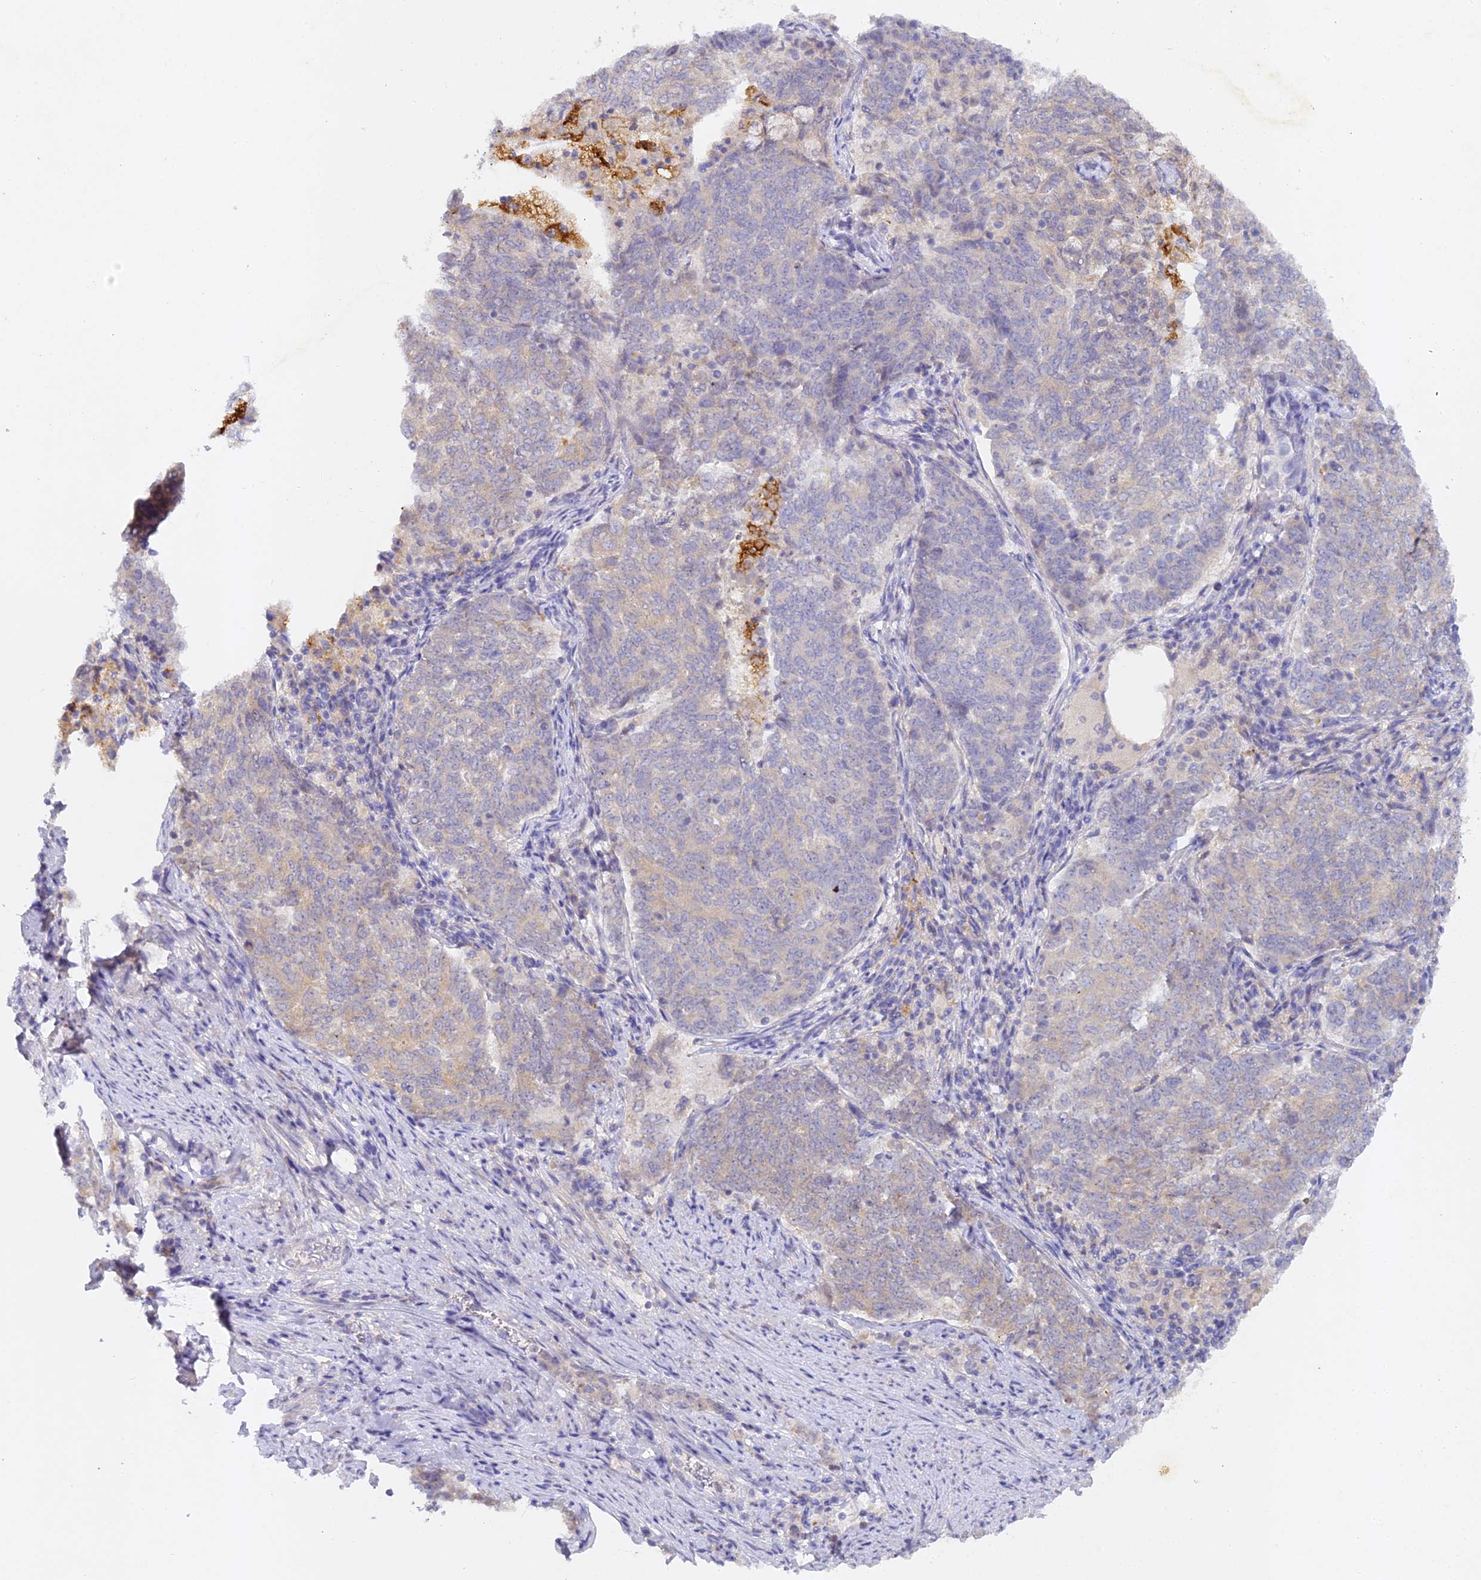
{"staining": {"intensity": "negative", "quantity": "none", "location": "none"}, "tissue": "endometrial cancer", "cell_type": "Tumor cells", "image_type": "cancer", "snomed": [{"axis": "morphology", "description": "Adenocarcinoma, NOS"}, {"axis": "topography", "description": "Endometrium"}], "caption": "This is an IHC photomicrograph of human endometrial cancer (adenocarcinoma). There is no expression in tumor cells.", "gene": "DONSON", "patient": {"sex": "female", "age": 80}}